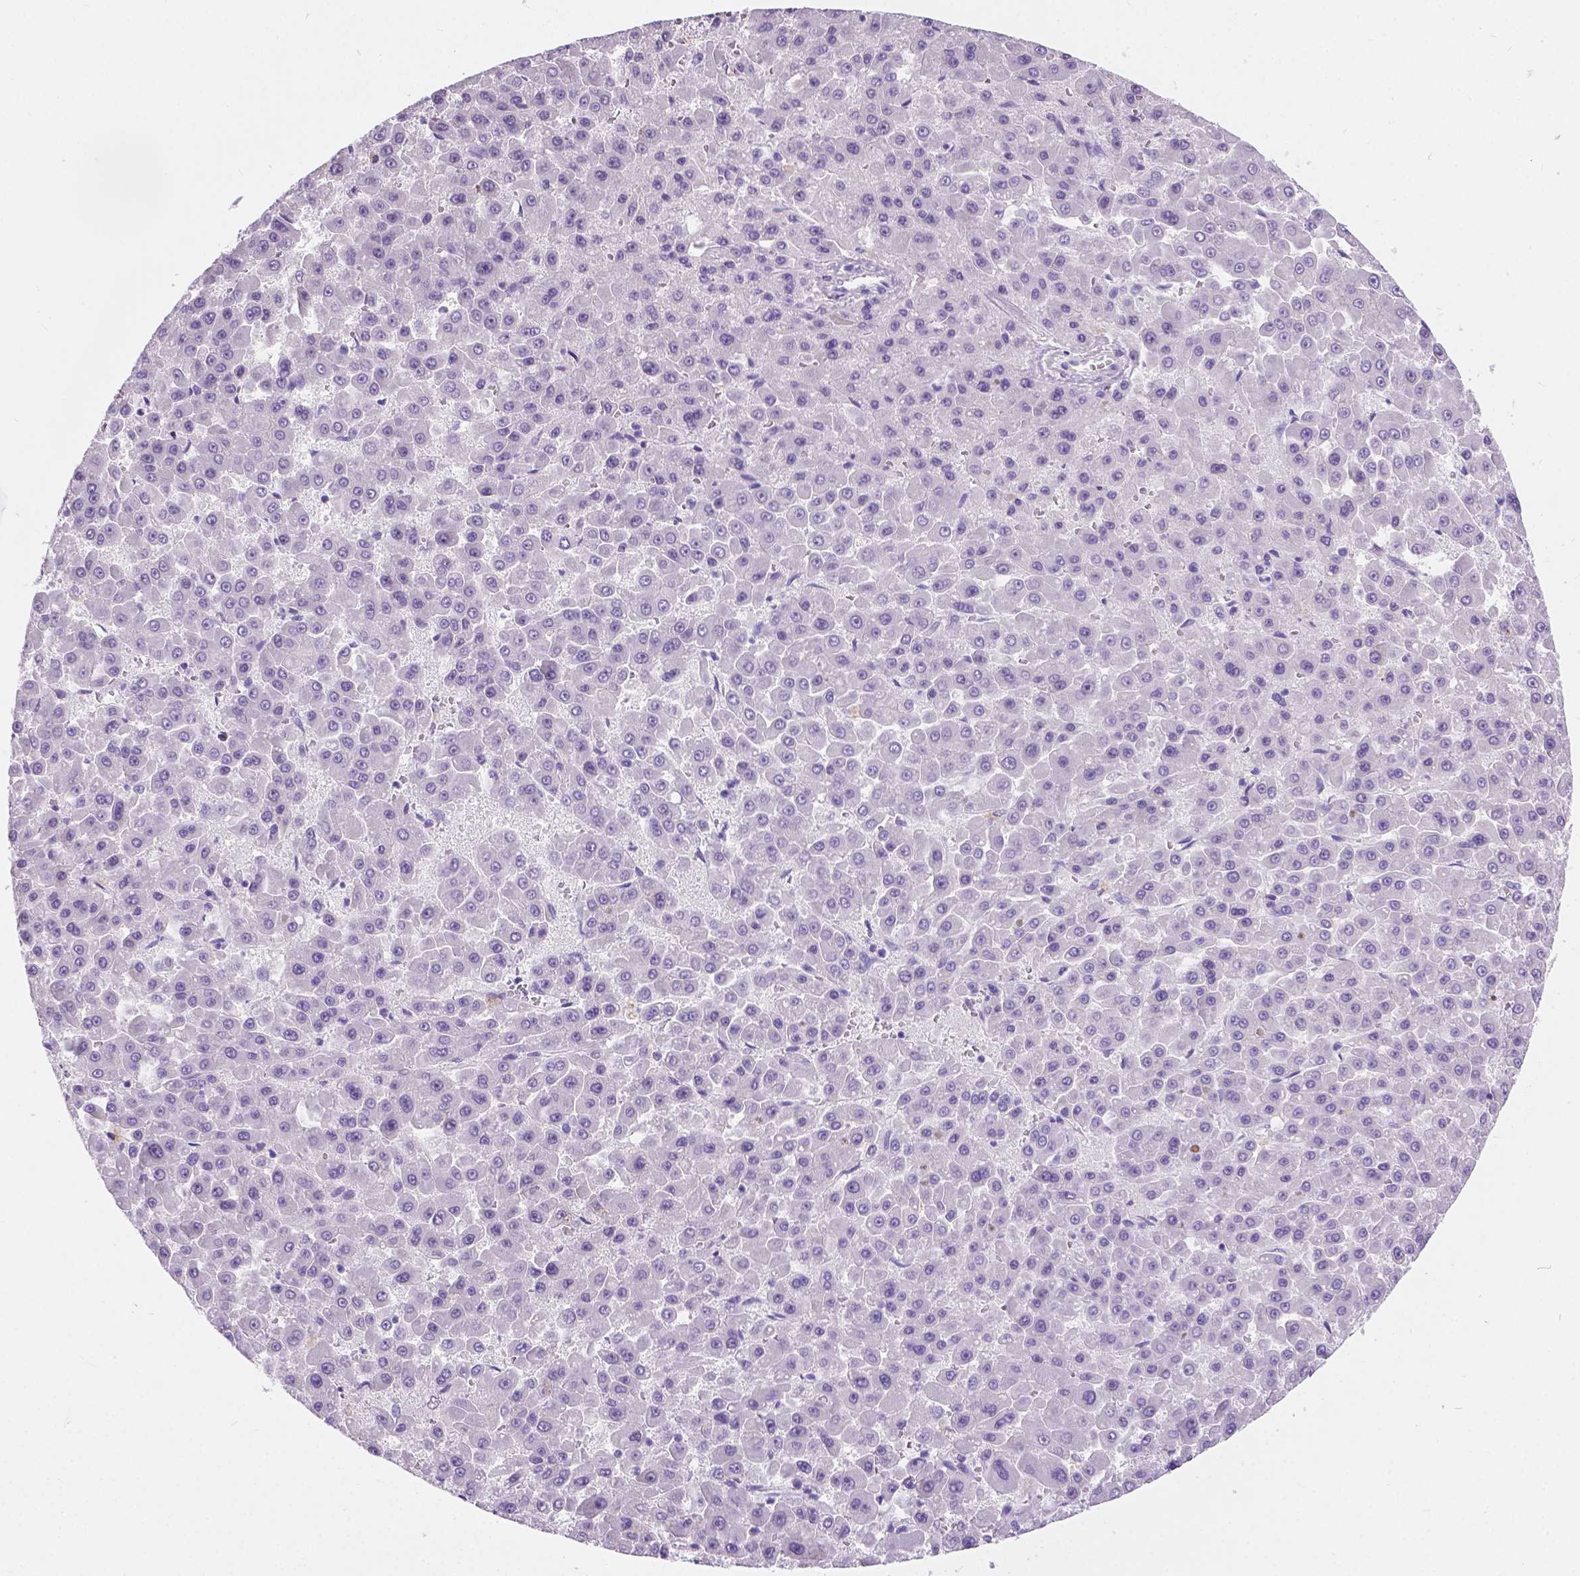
{"staining": {"intensity": "negative", "quantity": "none", "location": "none"}, "tissue": "liver cancer", "cell_type": "Tumor cells", "image_type": "cancer", "snomed": [{"axis": "morphology", "description": "Carcinoma, Hepatocellular, NOS"}, {"axis": "topography", "description": "Liver"}], "caption": "Immunohistochemistry (IHC) micrograph of human hepatocellular carcinoma (liver) stained for a protein (brown), which shows no staining in tumor cells.", "gene": "ARMS2", "patient": {"sex": "male", "age": 78}}